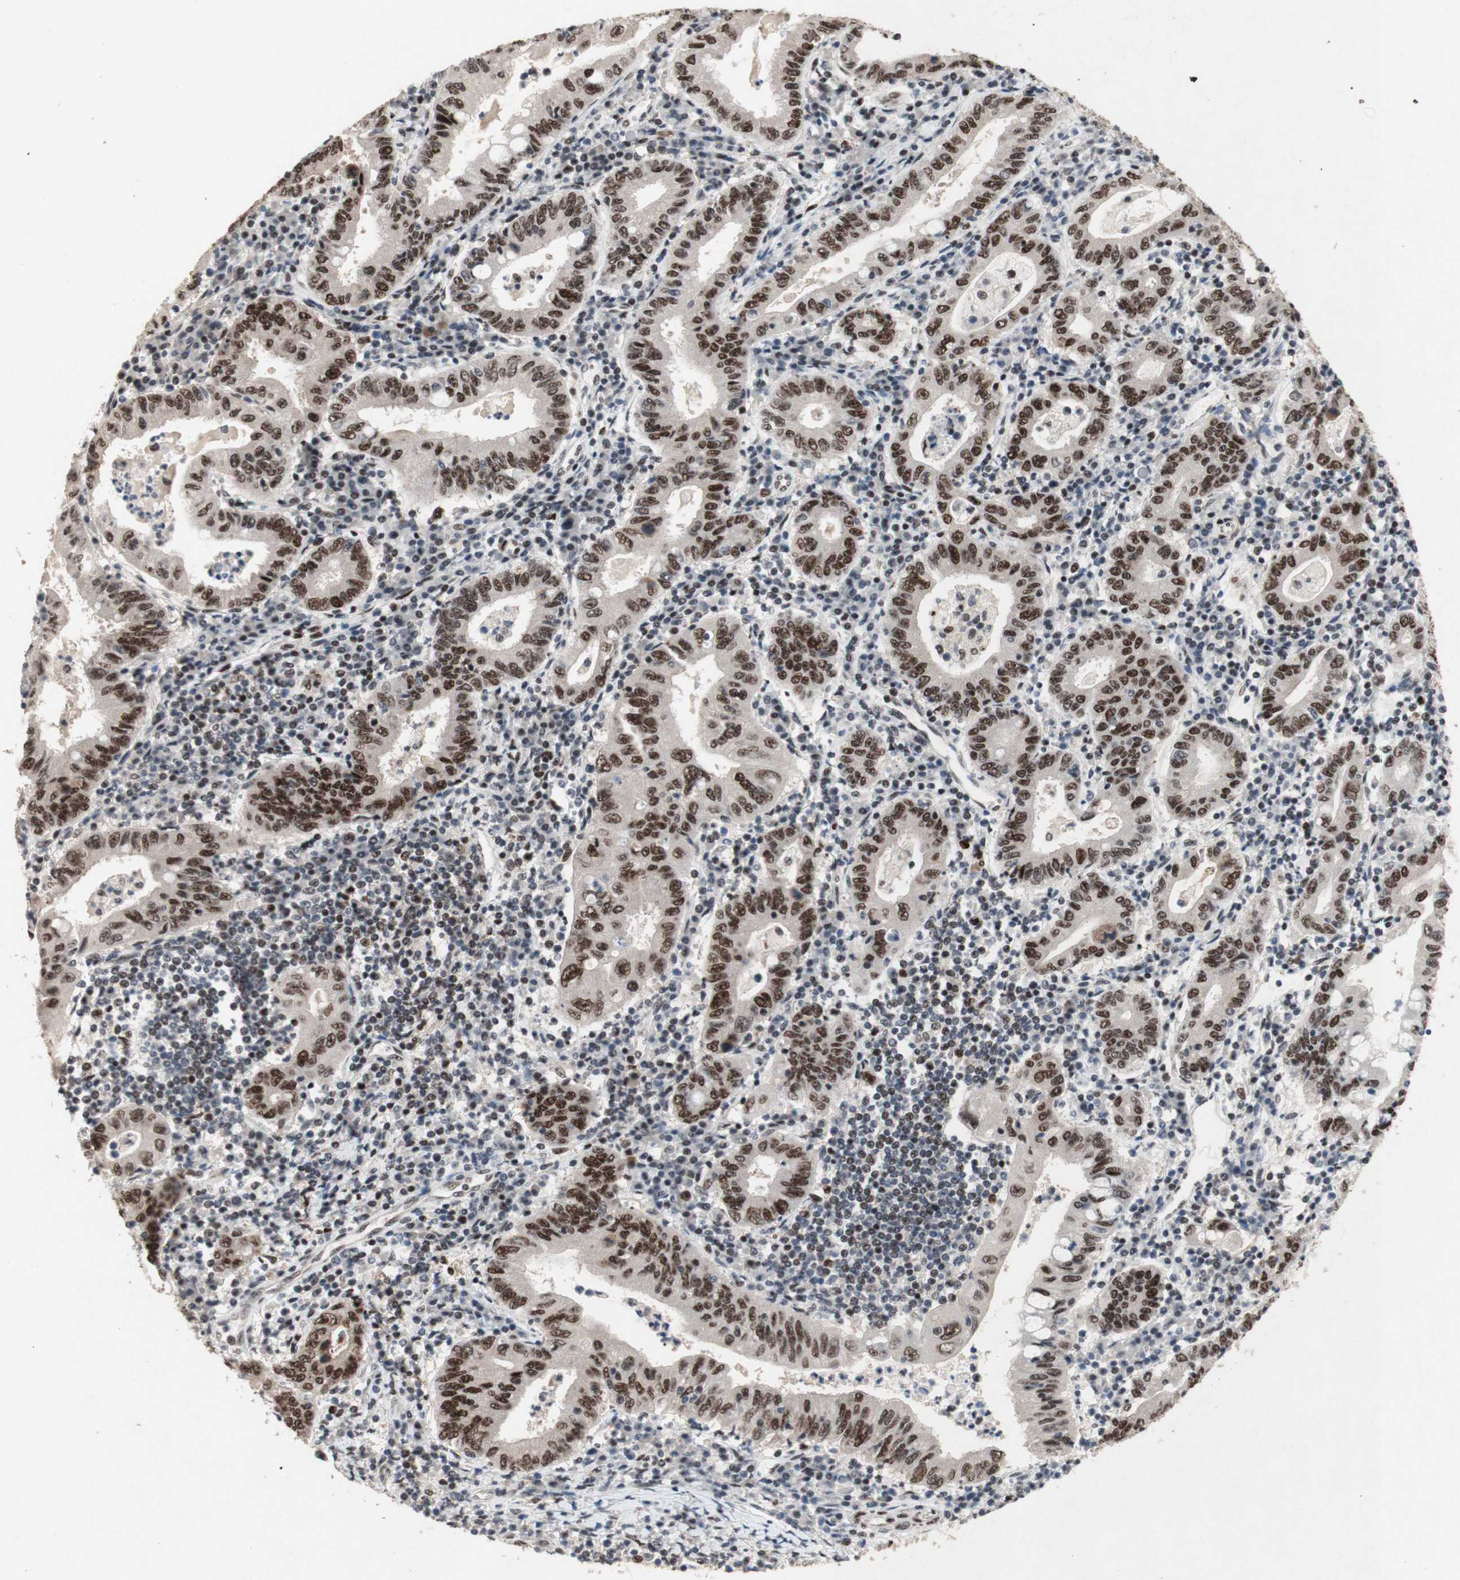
{"staining": {"intensity": "strong", "quantity": ">75%", "location": "nuclear"}, "tissue": "stomach cancer", "cell_type": "Tumor cells", "image_type": "cancer", "snomed": [{"axis": "morphology", "description": "Normal tissue, NOS"}, {"axis": "morphology", "description": "Adenocarcinoma, NOS"}, {"axis": "topography", "description": "Esophagus"}, {"axis": "topography", "description": "Stomach, upper"}, {"axis": "topography", "description": "Peripheral nerve tissue"}], "caption": "Immunohistochemical staining of human stomach cancer (adenocarcinoma) exhibits high levels of strong nuclear staining in about >75% of tumor cells.", "gene": "TLE1", "patient": {"sex": "male", "age": 62}}